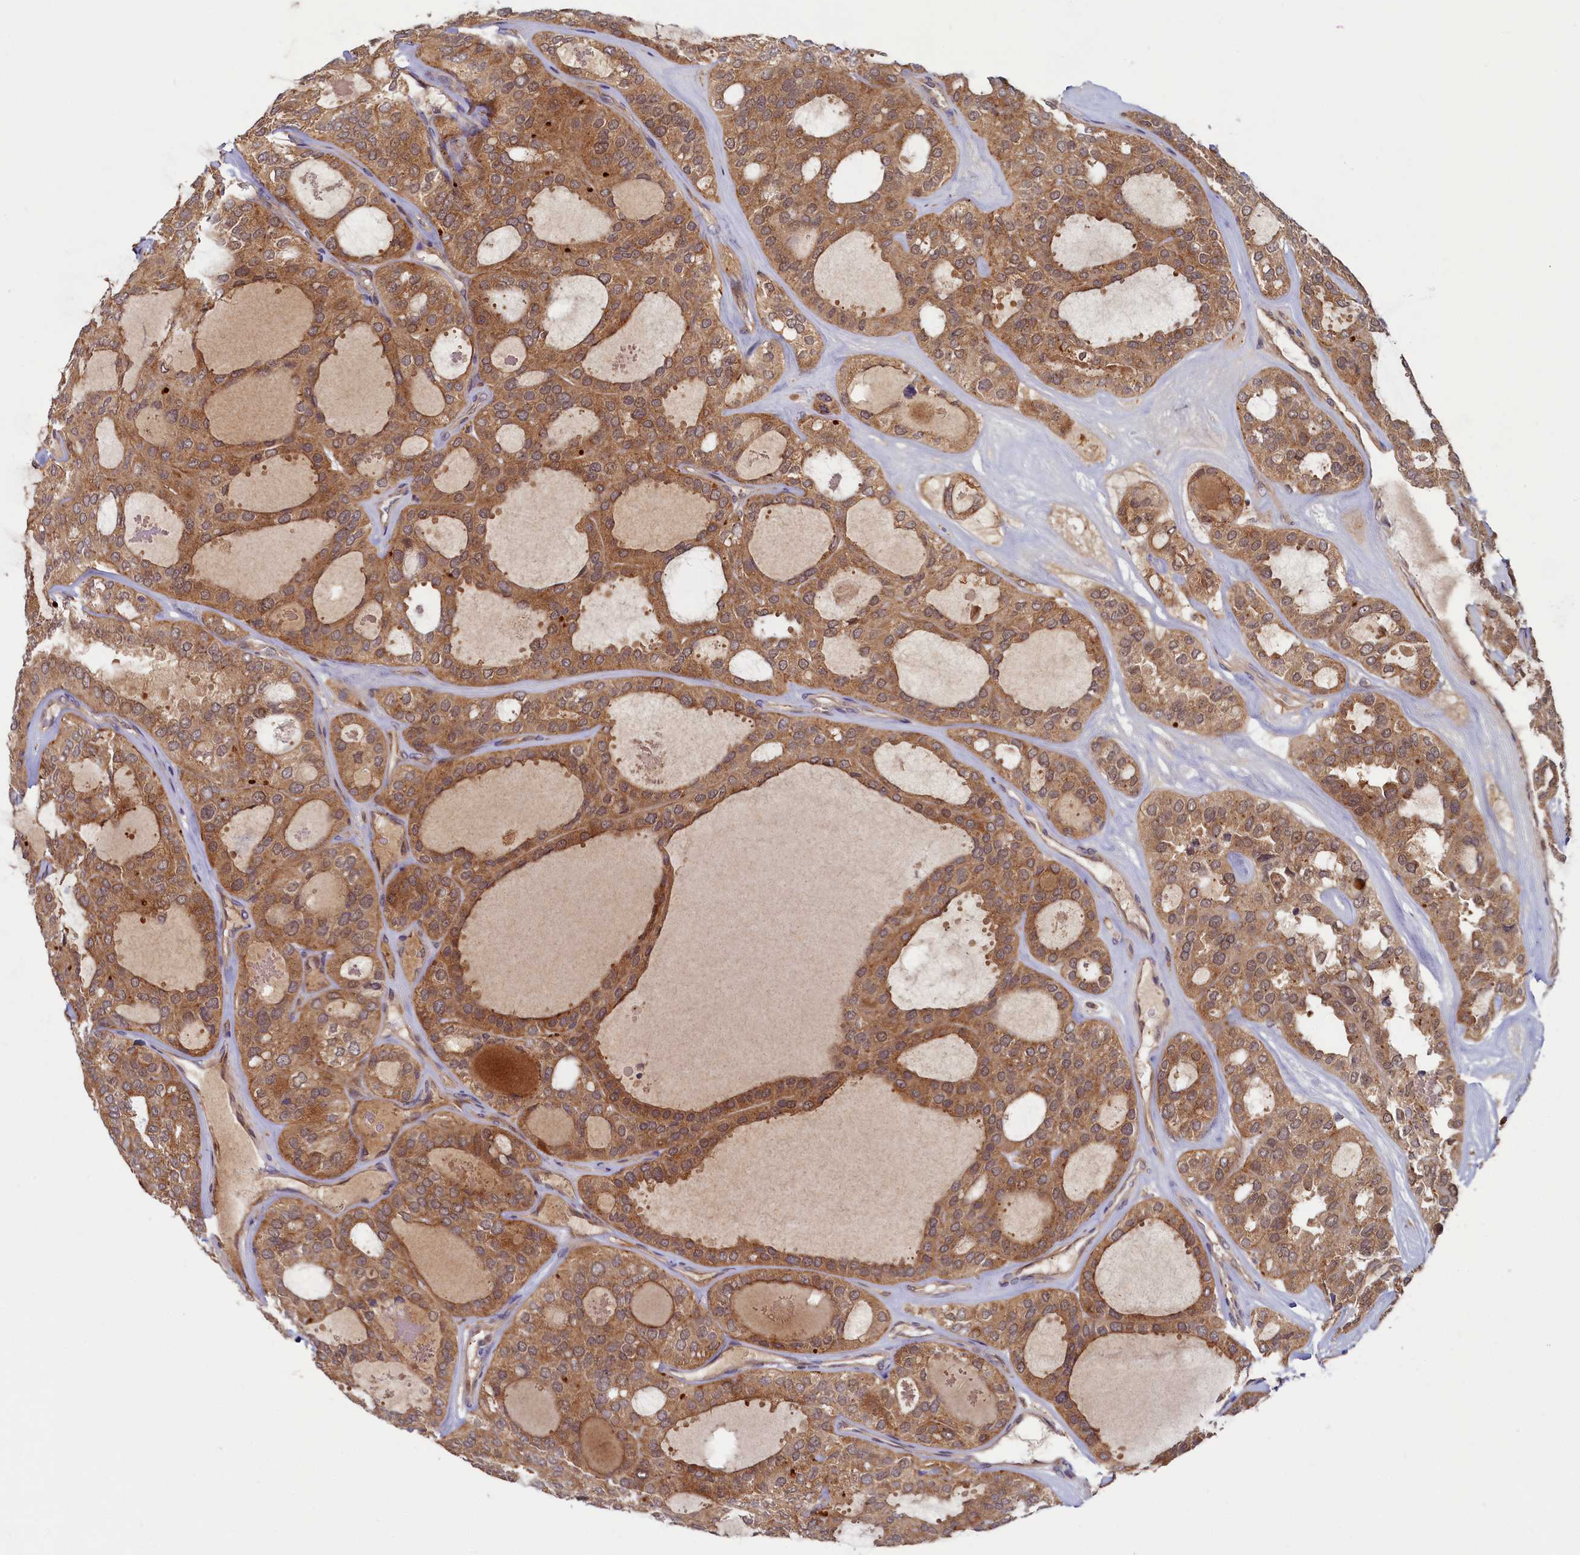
{"staining": {"intensity": "moderate", "quantity": ">75%", "location": "cytoplasmic/membranous"}, "tissue": "thyroid cancer", "cell_type": "Tumor cells", "image_type": "cancer", "snomed": [{"axis": "morphology", "description": "Follicular adenoma carcinoma, NOS"}, {"axis": "topography", "description": "Thyroid gland"}], "caption": "There is medium levels of moderate cytoplasmic/membranous staining in tumor cells of follicular adenoma carcinoma (thyroid), as demonstrated by immunohistochemical staining (brown color).", "gene": "STX12", "patient": {"sex": "male", "age": 75}}